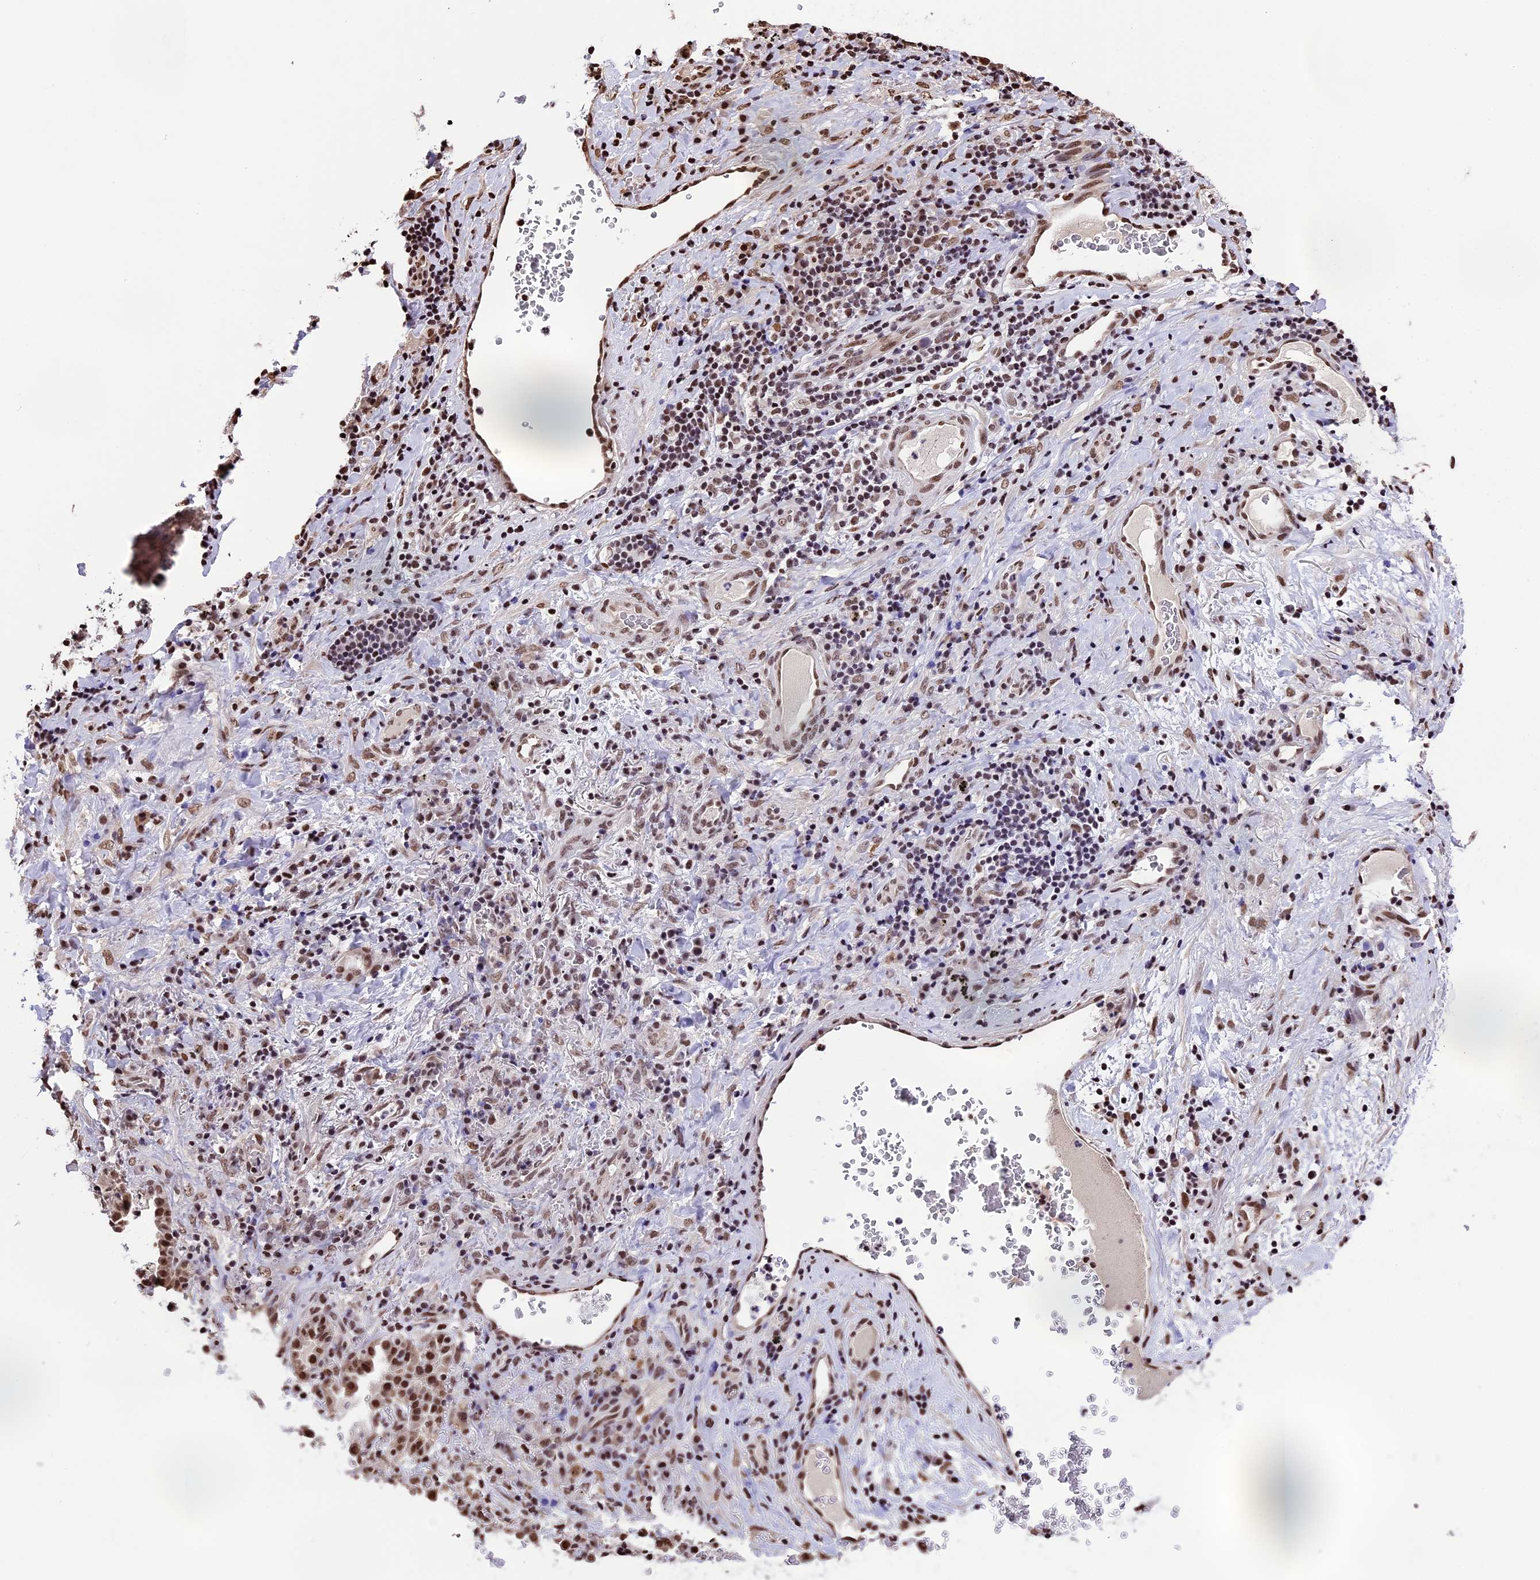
{"staining": {"intensity": "moderate", "quantity": ">75%", "location": "nuclear"}, "tissue": "lung cancer", "cell_type": "Tumor cells", "image_type": "cancer", "snomed": [{"axis": "morphology", "description": "Squamous cell carcinoma, NOS"}, {"axis": "topography", "description": "Lung"}], "caption": "Protein positivity by IHC demonstrates moderate nuclear staining in approximately >75% of tumor cells in lung cancer (squamous cell carcinoma). The protein is stained brown, and the nuclei are stained in blue (DAB (3,3'-diaminobenzidine) IHC with brightfield microscopy, high magnification).", "gene": "POLR3E", "patient": {"sex": "female", "age": 63}}